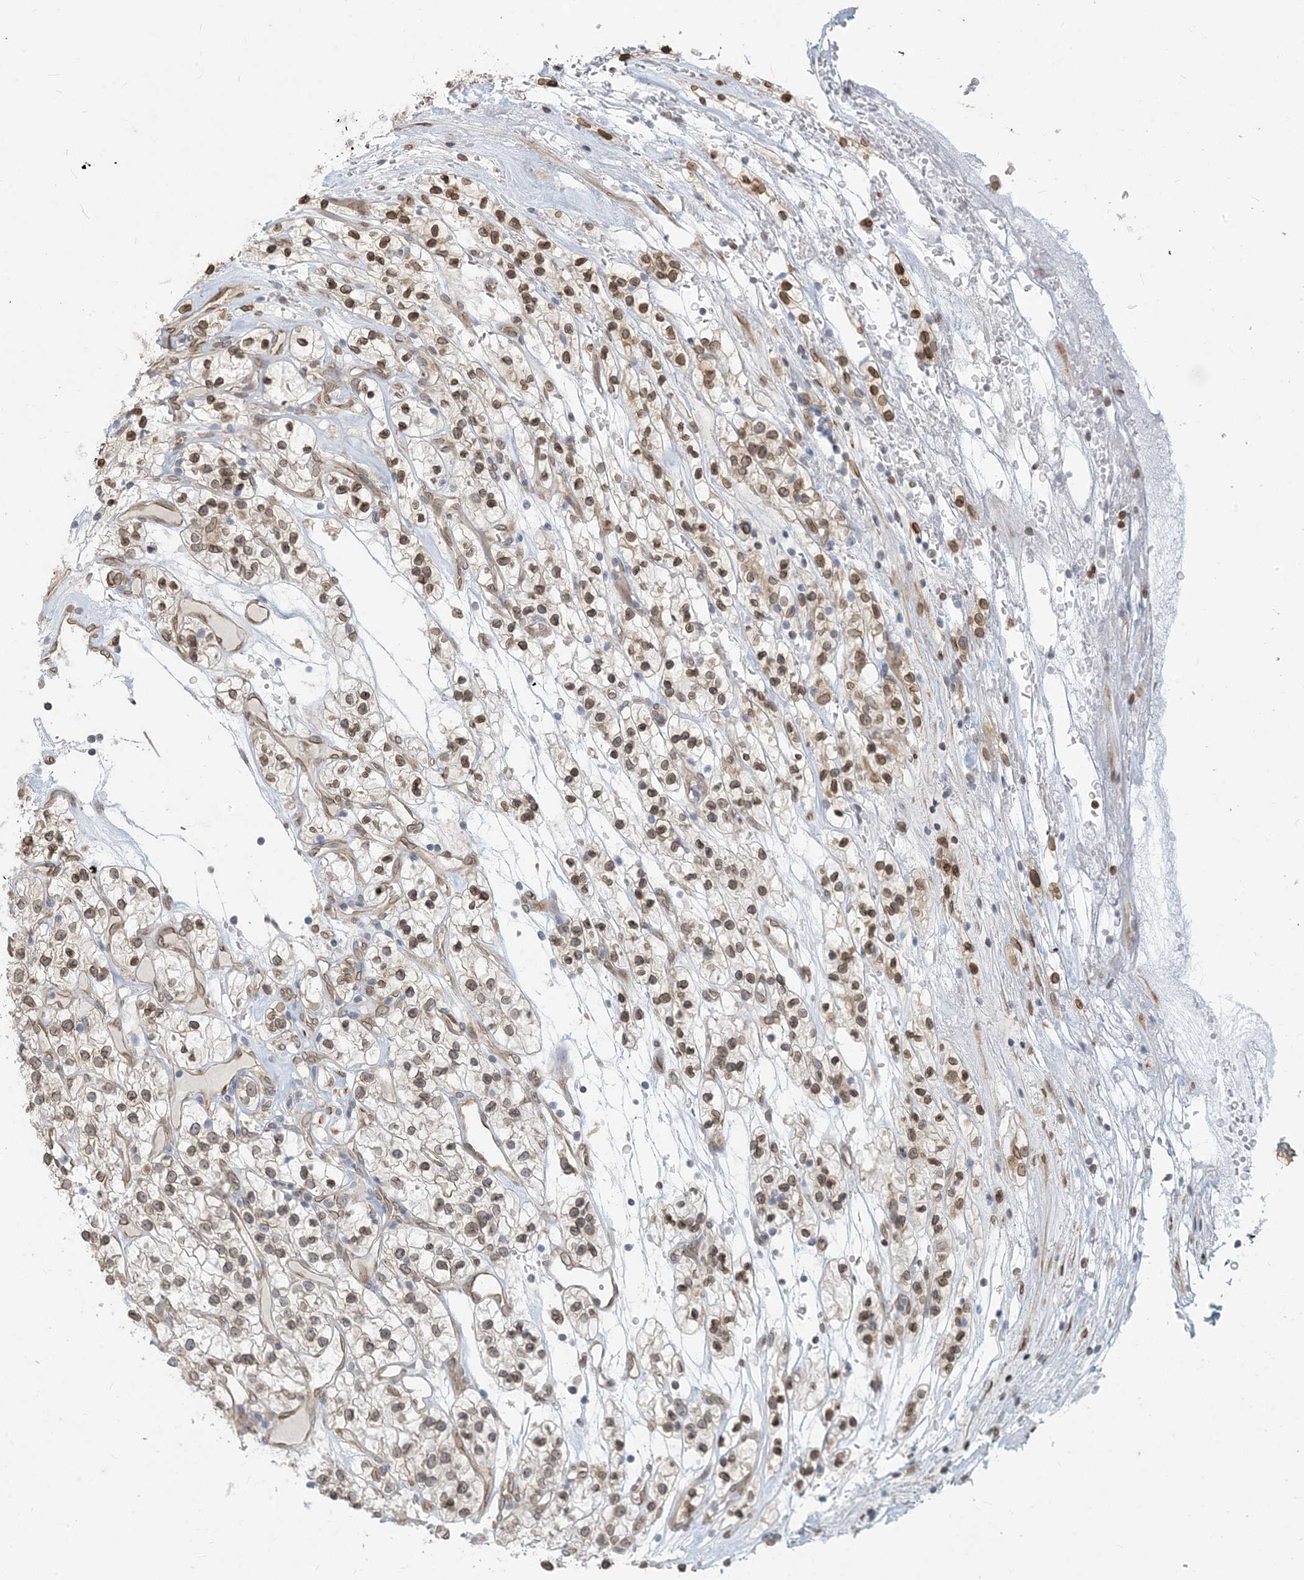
{"staining": {"intensity": "moderate", "quantity": "25%-75%", "location": "nuclear"}, "tissue": "renal cancer", "cell_type": "Tumor cells", "image_type": "cancer", "snomed": [{"axis": "morphology", "description": "Adenocarcinoma, NOS"}, {"axis": "topography", "description": "Kidney"}], "caption": "Tumor cells display medium levels of moderate nuclear staining in approximately 25%-75% of cells in adenocarcinoma (renal).", "gene": "WWP1", "patient": {"sex": "female", "age": 57}}